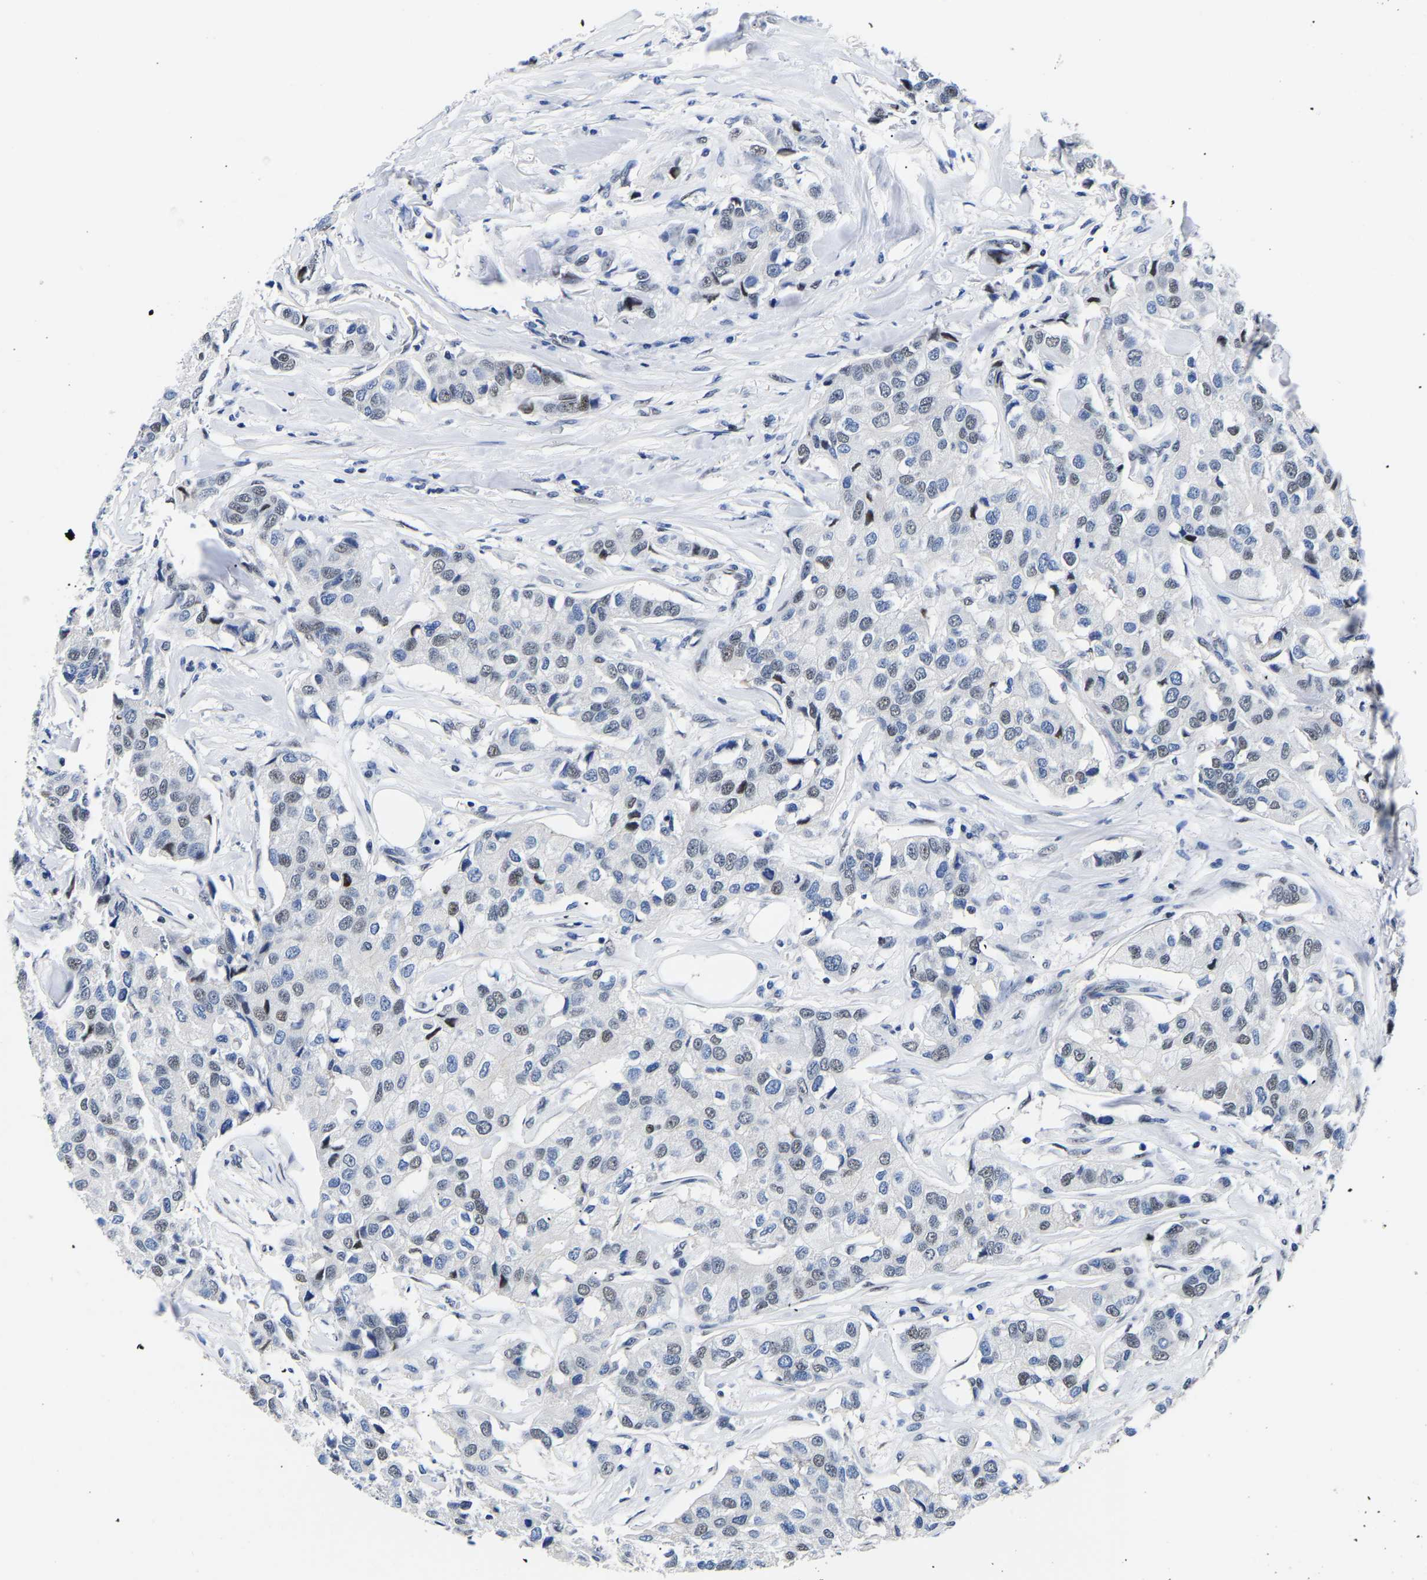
{"staining": {"intensity": "weak", "quantity": "<25%", "location": "nuclear"}, "tissue": "breast cancer", "cell_type": "Tumor cells", "image_type": "cancer", "snomed": [{"axis": "morphology", "description": "Duct carcinoma"}, {"axis": "topography", "description": "Breast"}], "caption": "Infiltrating ductal carcinoma (breast) was stained to show a protein in brown. There is no significant staining in tumor cells.", "gene": "PTRHD1", "patient": {"sex": "female", "age": 80}}